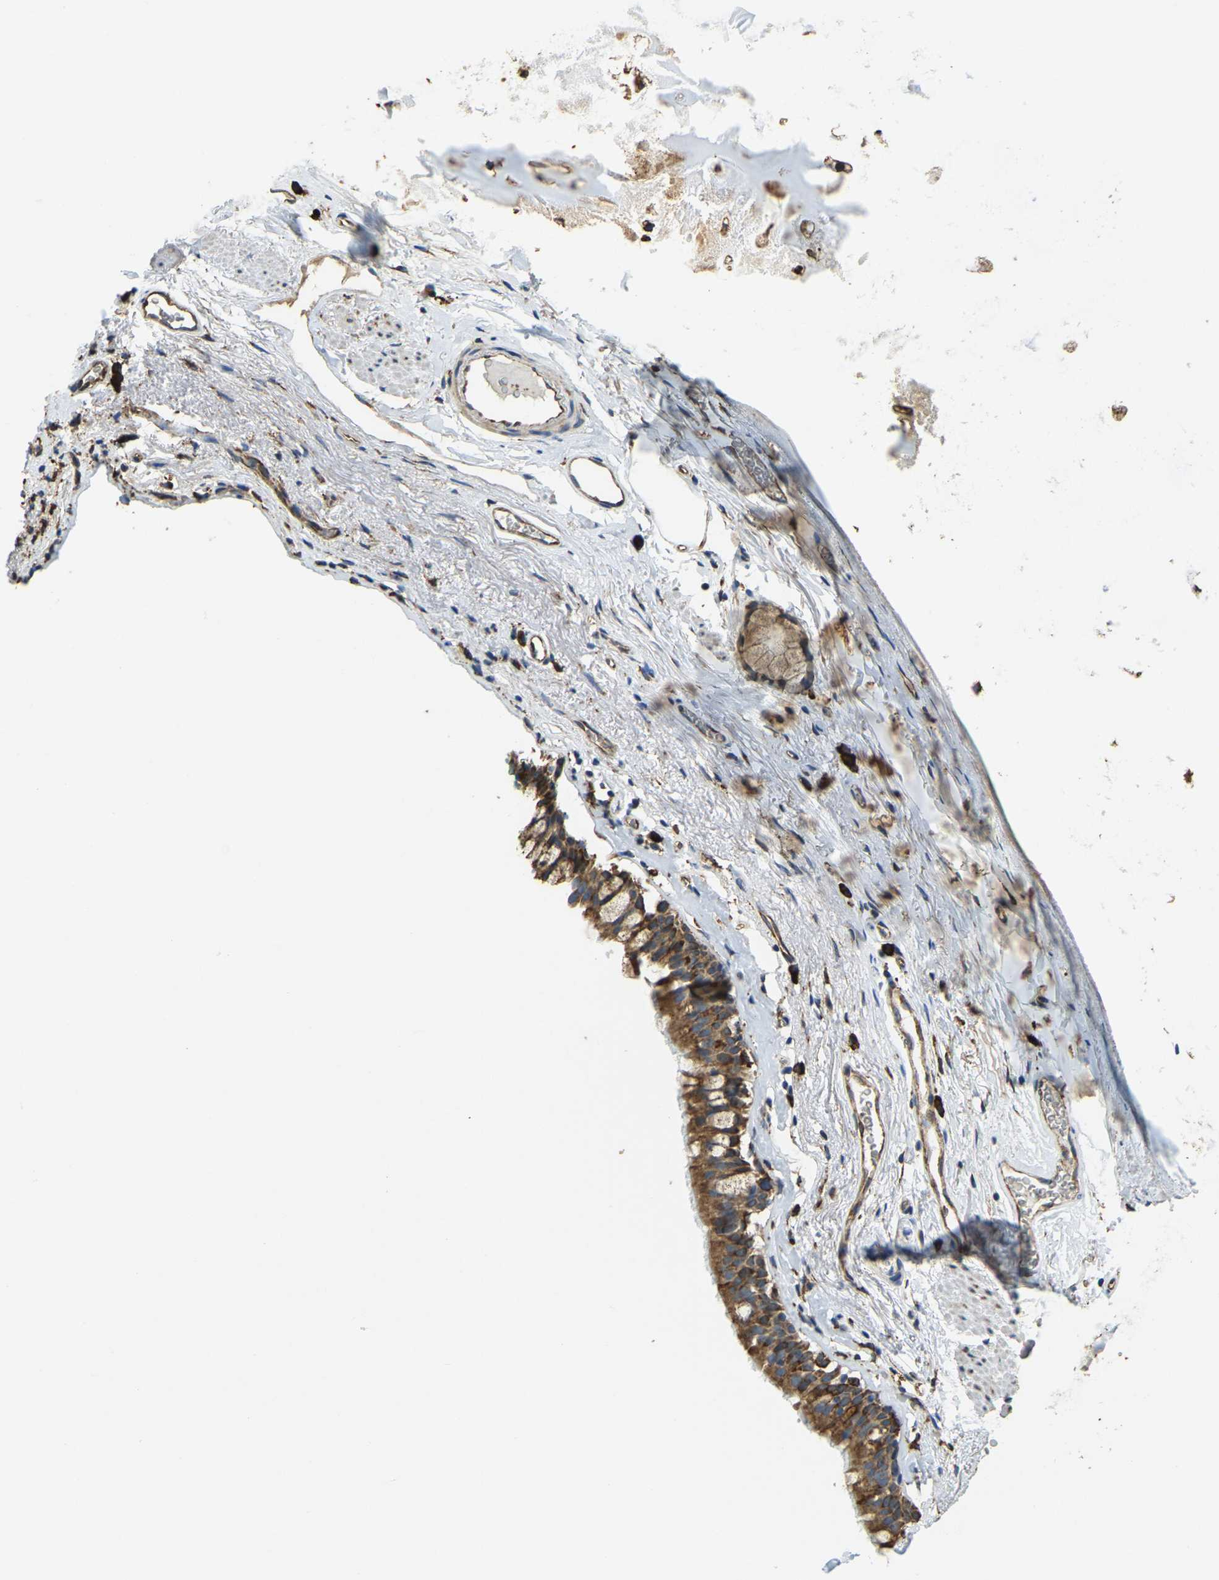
{"staining": {"intensity": "moderate", "quantity": ">75%", "location": "cytoplasmic/membranous"}, "tissue": "bronchus", "cell_type": "Respiratory epithelial cells", "image_type": "normal", "snomed": [{"axis": "morphology", "description": "Normal tissue, NOS"}, {"axis": "topography", "description": "Cartilage tissue"}, {"axis": "topography", "description": "Bronchus"}], "caption": "Immunohistochemistry (IHC) of benign human bronchus shows medium levels of moderate cytoplasmic/membranous expression in approximately >75% of respiratory epithelial cells. (Brightfield microscopy of DAB IHC at high magnification).", "gene": "RNF115", "patient": {"sex": "female", "age": 53}}